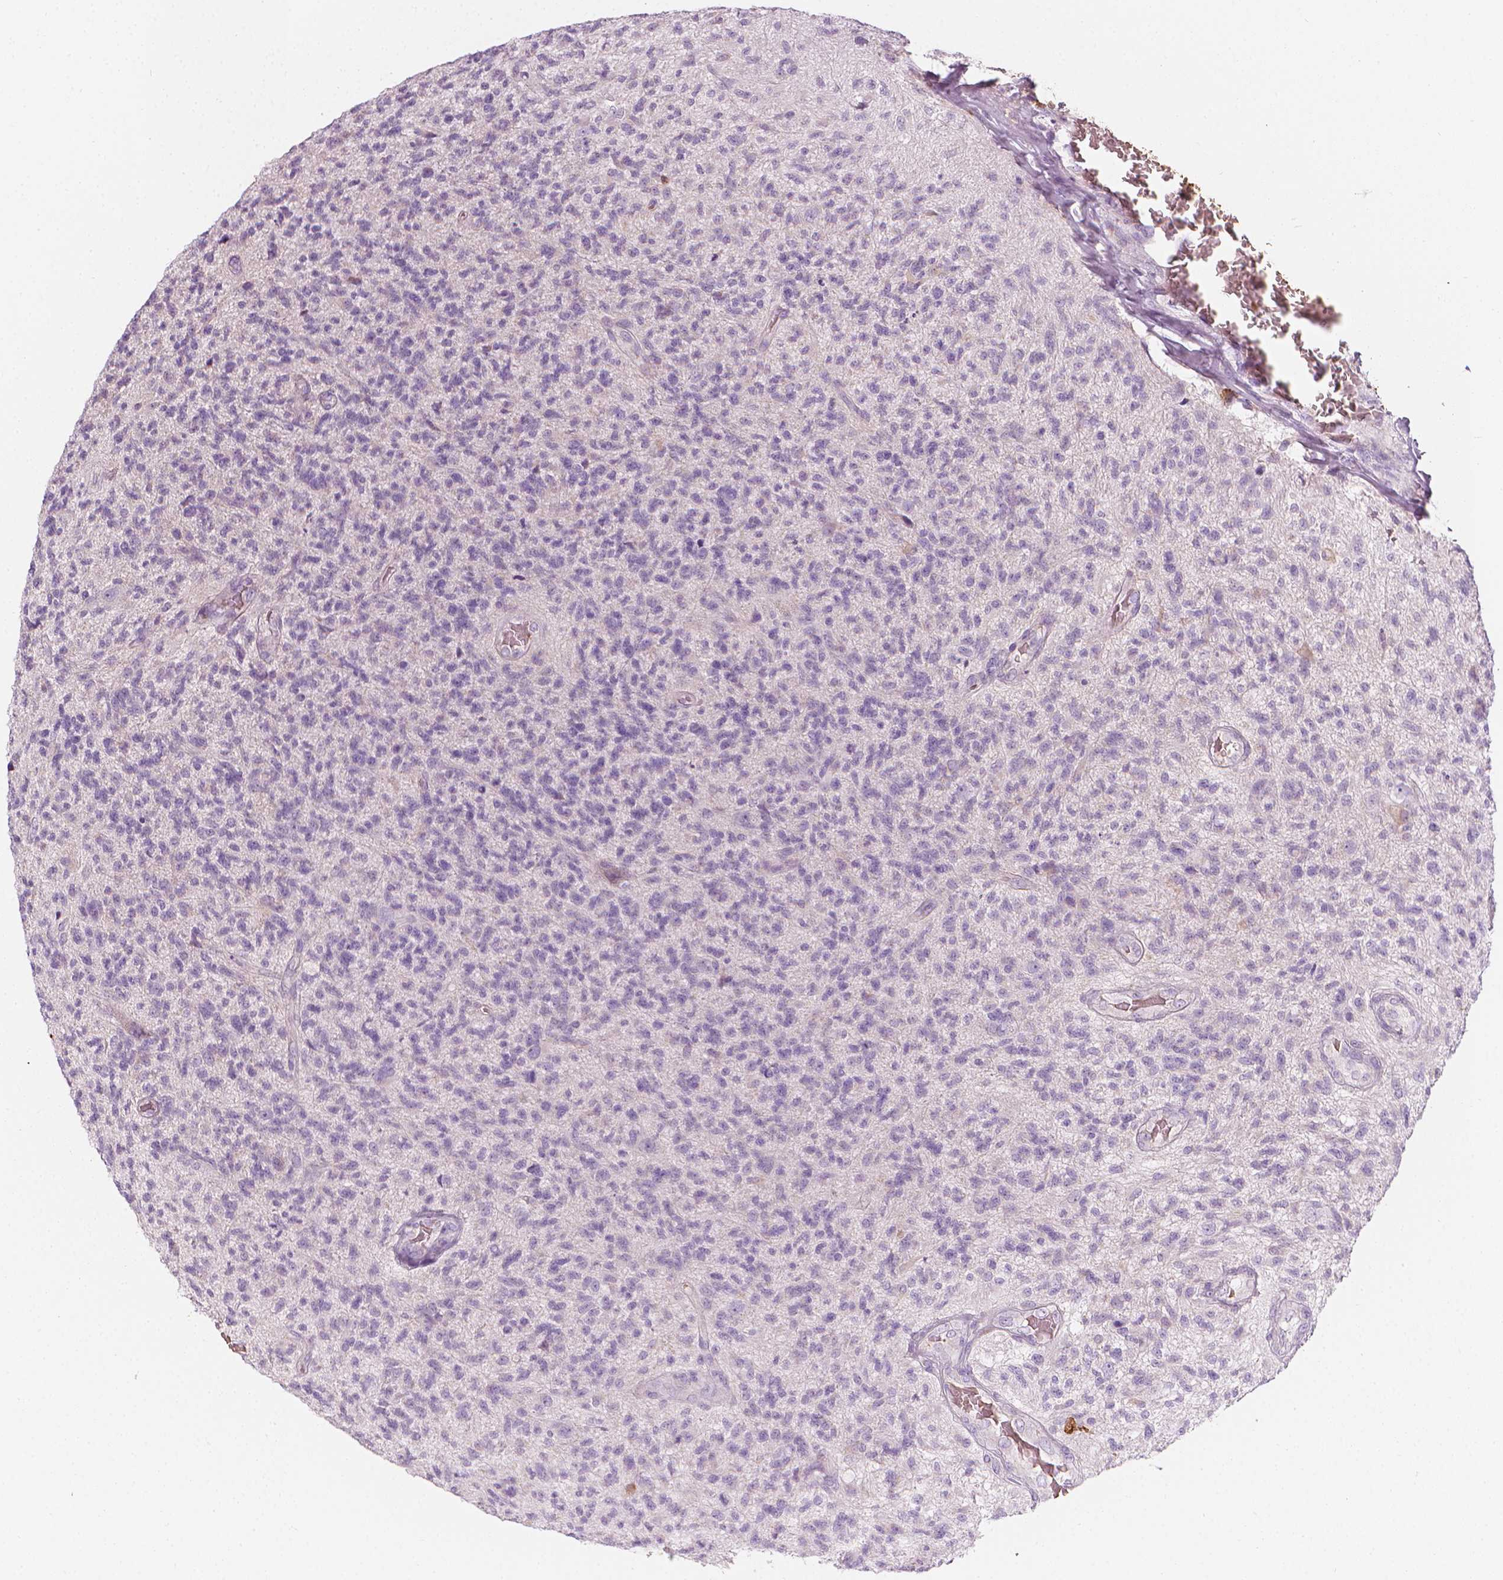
{"staining": {"intensity": "negative", "quantity": "none", "location": "none"}, "tissue": "glioma", "cell_type": "Tumor cells", "image_type": "cancer", "snomed": [{"axis": "morphology", "description": "Glioma, malignant, High grade"}, {"axis": "topography", "description": "Brain"}], "caption": "Micrograph shows no significant protein positivity in tumor cells of malignant glioma (high-grade). (Brightfield microscopy of DAB immunohistochemistry (IHC) at high magnification).", "gene": "CES1", "patient": {"sex": "male", "age": 56}}